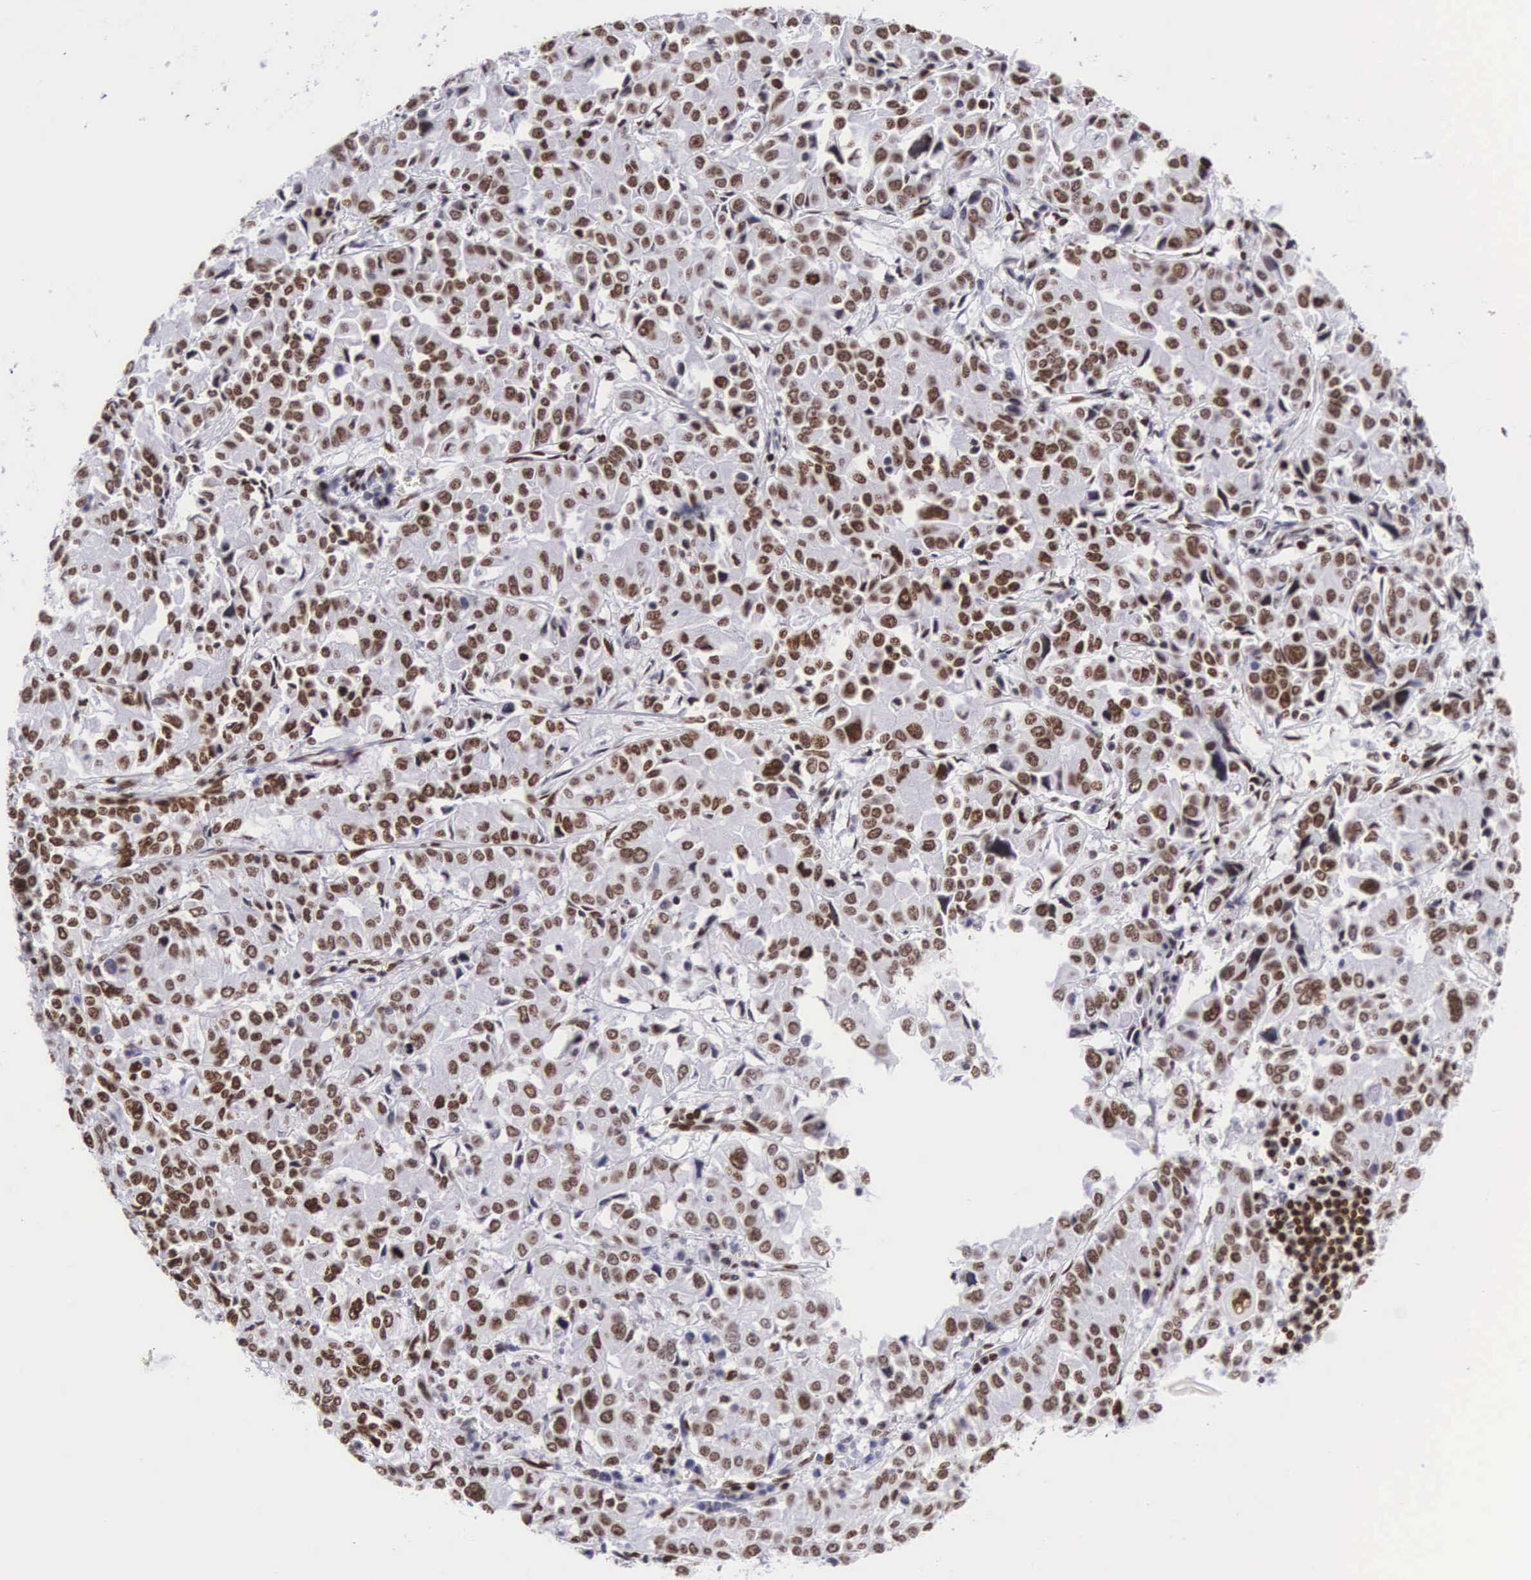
{"staining": {"intensity": "moderate", "quantity": "25%-75%", "location": "nuclear"}, "tissue": "pancreatic cancer", "cell_type": "Tumor cells", "image_type": "cancer", "snomed": [{"axis": "morphology", "description": "Adenocarcinoma, NOS"}, {"axis": "topography", "description": "Pancreas"}], "caption": "Pancreatic adenocarcinoma tissue shows moderate nuclear staining in approximately 25%-75% of tumor cells", "gene": "MECP2", "patient": {"sex": "female", "age": 52}}